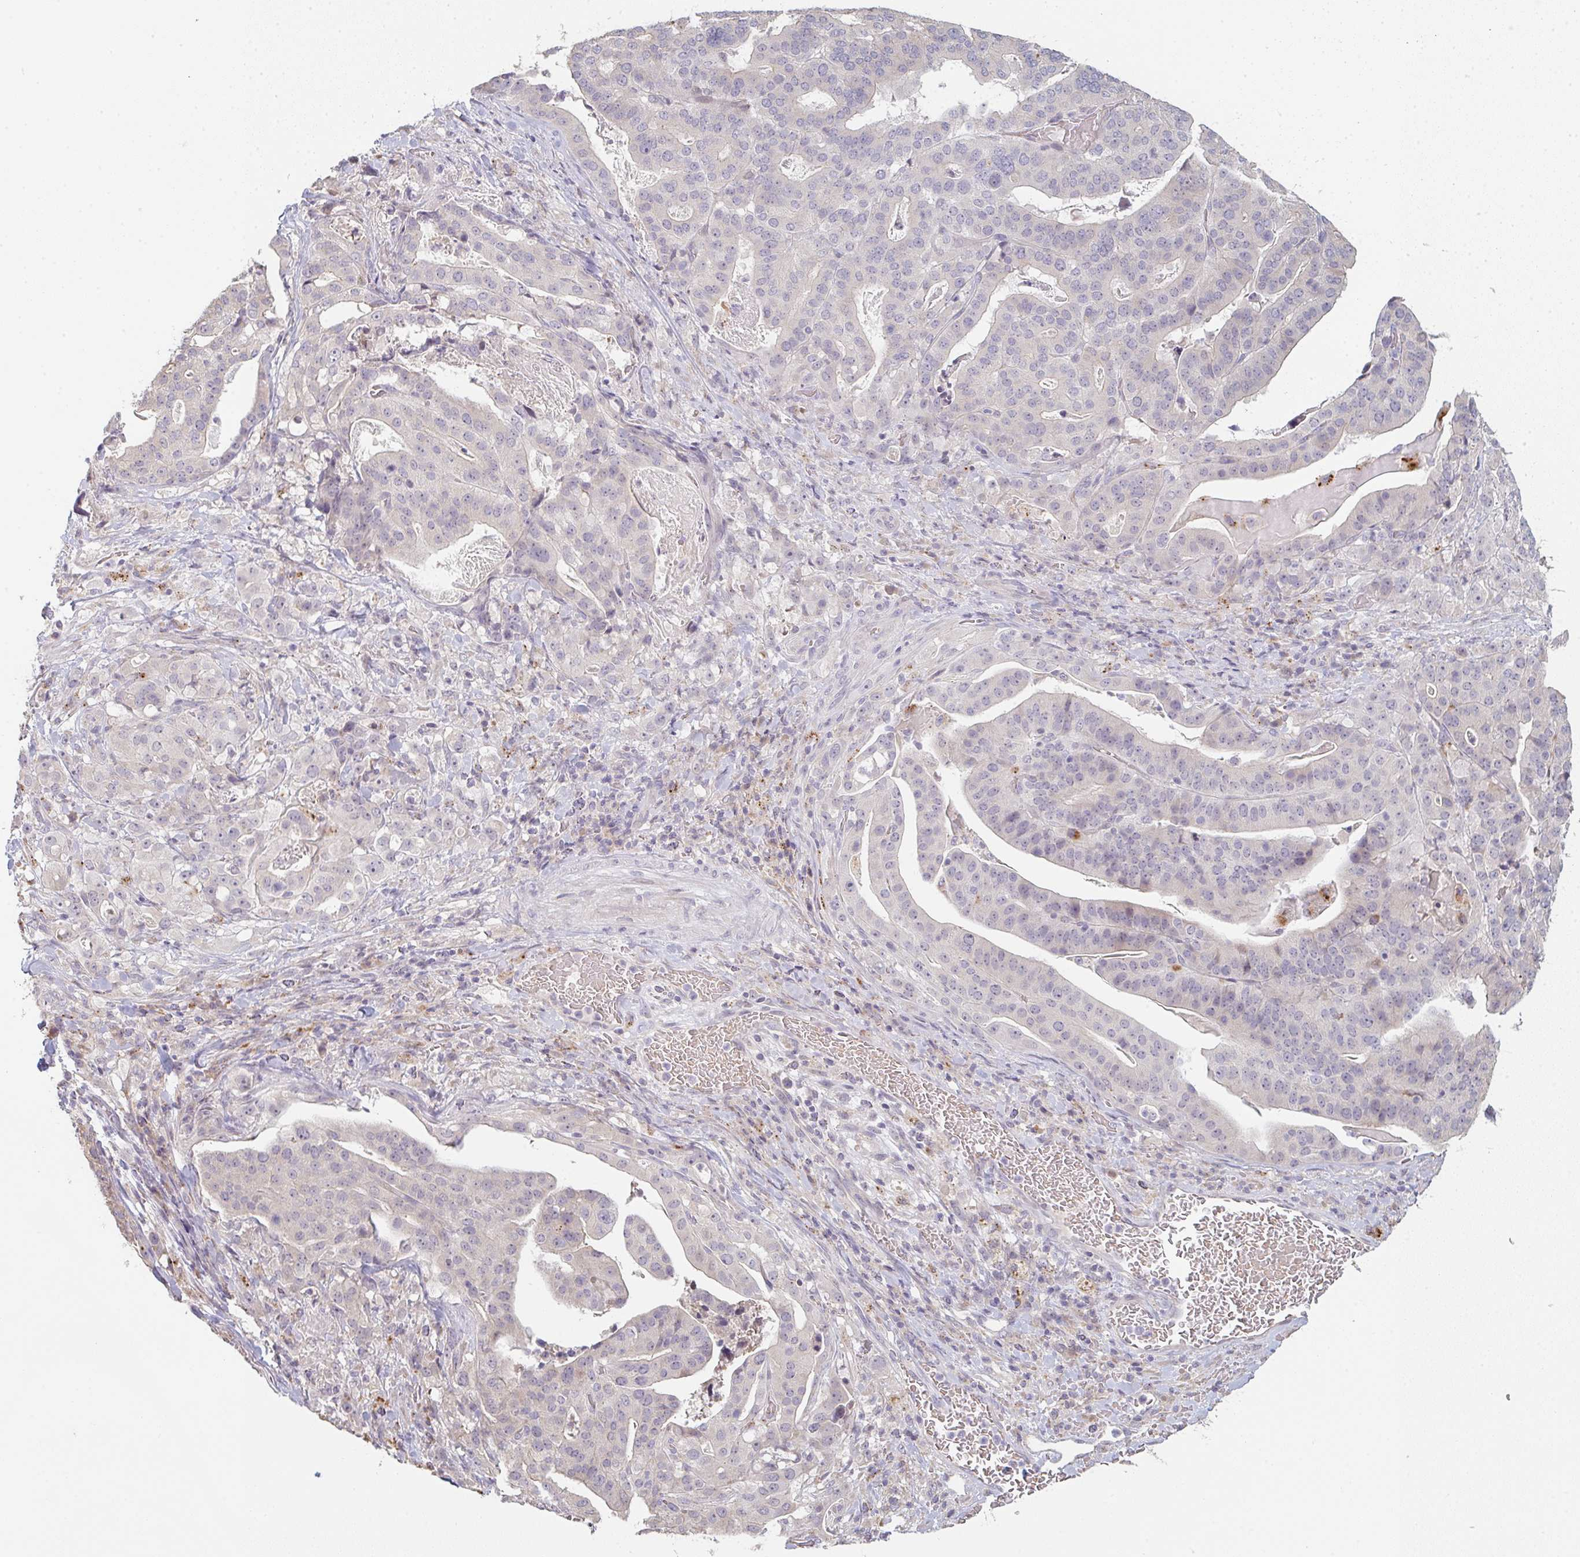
{"staining": {"intensity": "negative", "quantity": "none", "location": "none"}, "tissue": "stomach cancer", "cell_type": "Tumor cells", "image_type": "cancer", "snomed": [{"axis": "morphology", "description": "Adenocarcinoma, NOS"}, {"axis": "topography", "description": "Stomach"}], "caption": "The IHC histopathology image has no significant staining in tumor cells of adenocarcinoma (stomach) tissue. (DAB immunohistochemistry, high magnification).", "gene": "TMEM237", "patient": {"sex": "male", "age": 48}}